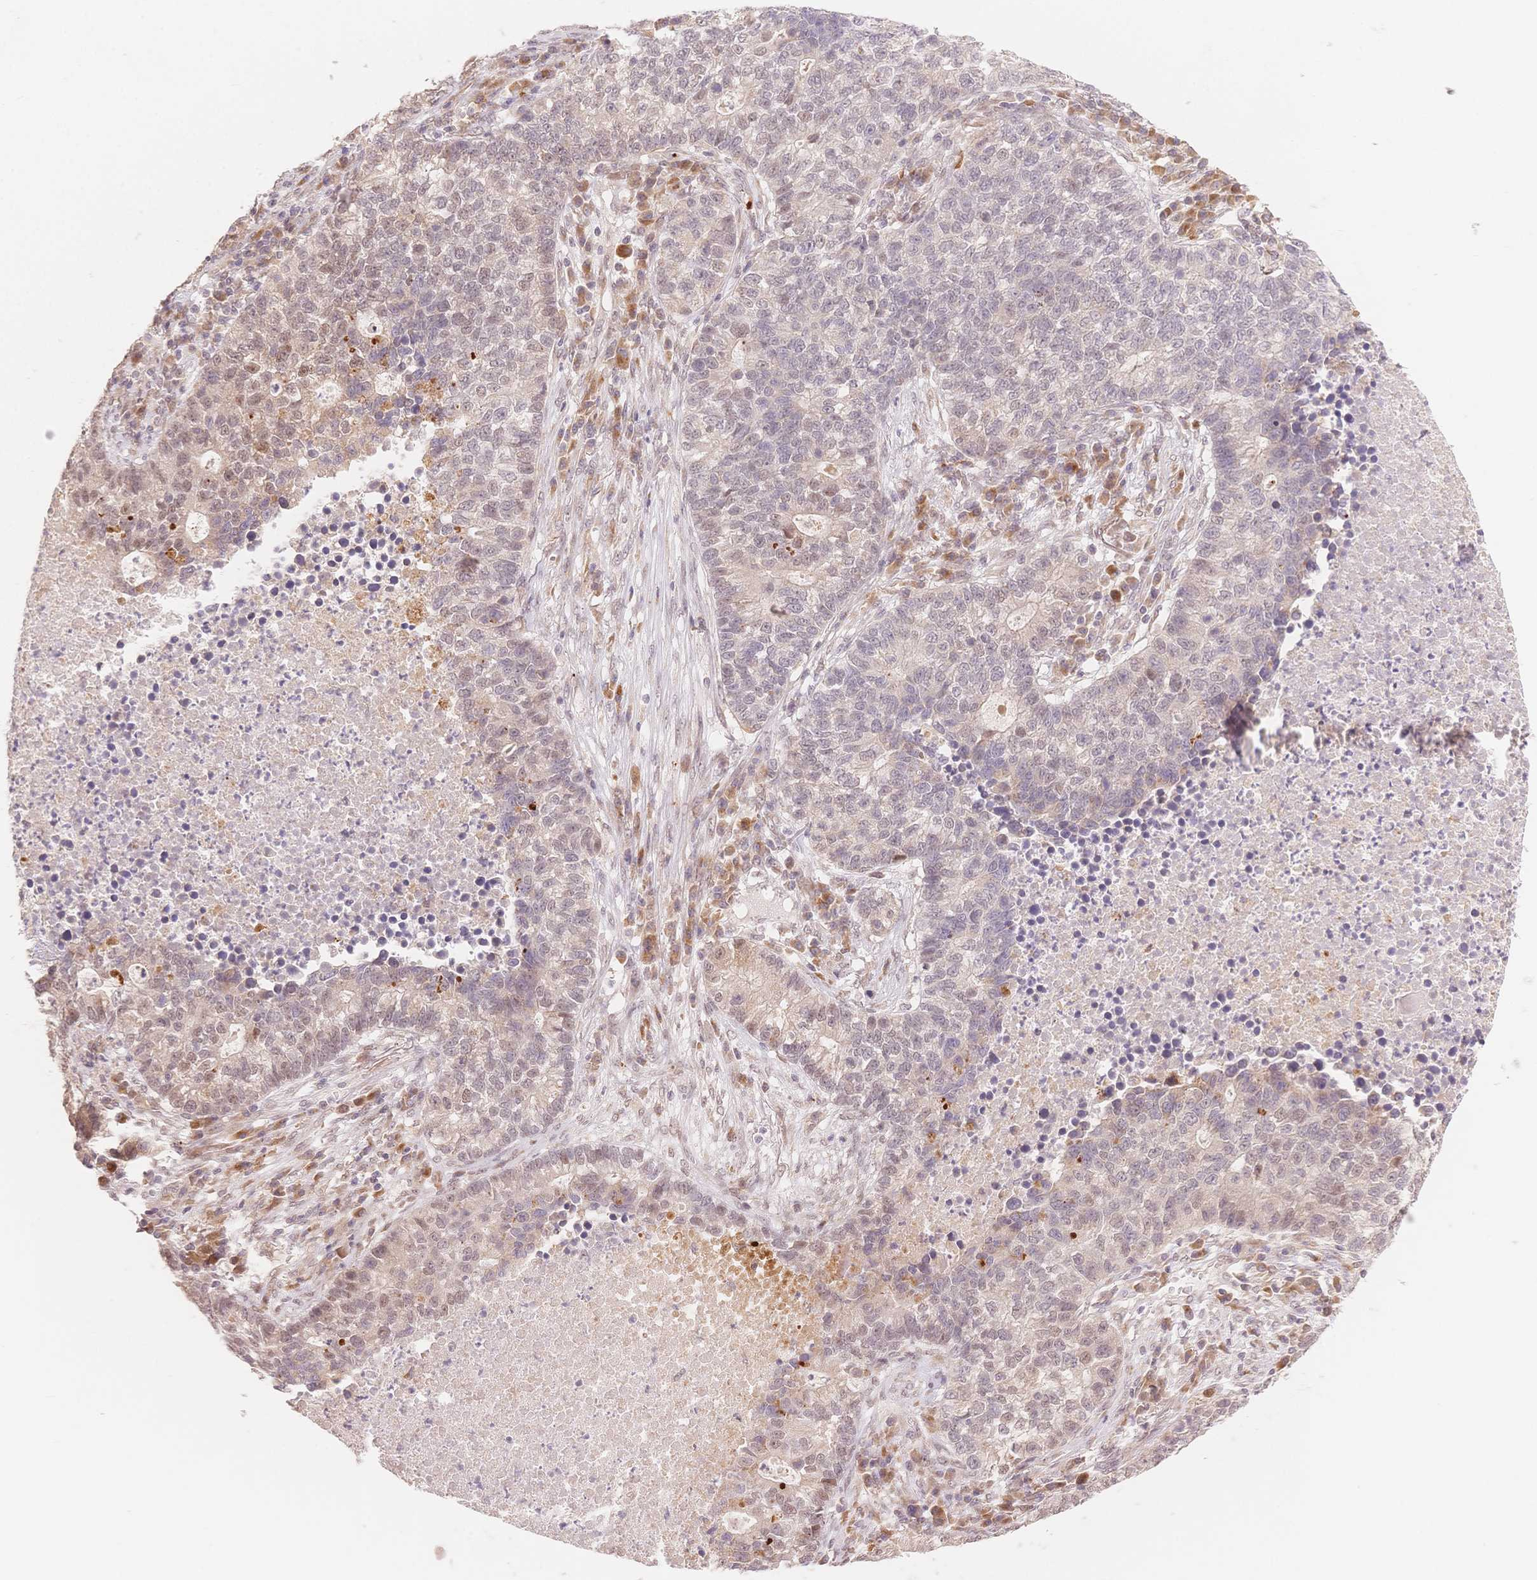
{"staining": {"intensity": "weak", "quantity": "<25%", "location": "cytoplasmic/membranous,nuclear"}, "tissue": "lung cancer", "cell_type": "Tumor cells", "image_type": "cancer", "snomed": [{"axis": "morphology", "description": "Adenocarcinoma, NOS"}, {"axis": "topography", "description": "Lung"}], "caption": "Protein analysis of lung cancer exhibits no significant positivity in tumor cells. (DAB IHC with hematoxylin counter stain).", "gene": "STK39", "patient": {"sex": "male", "age": 57}}